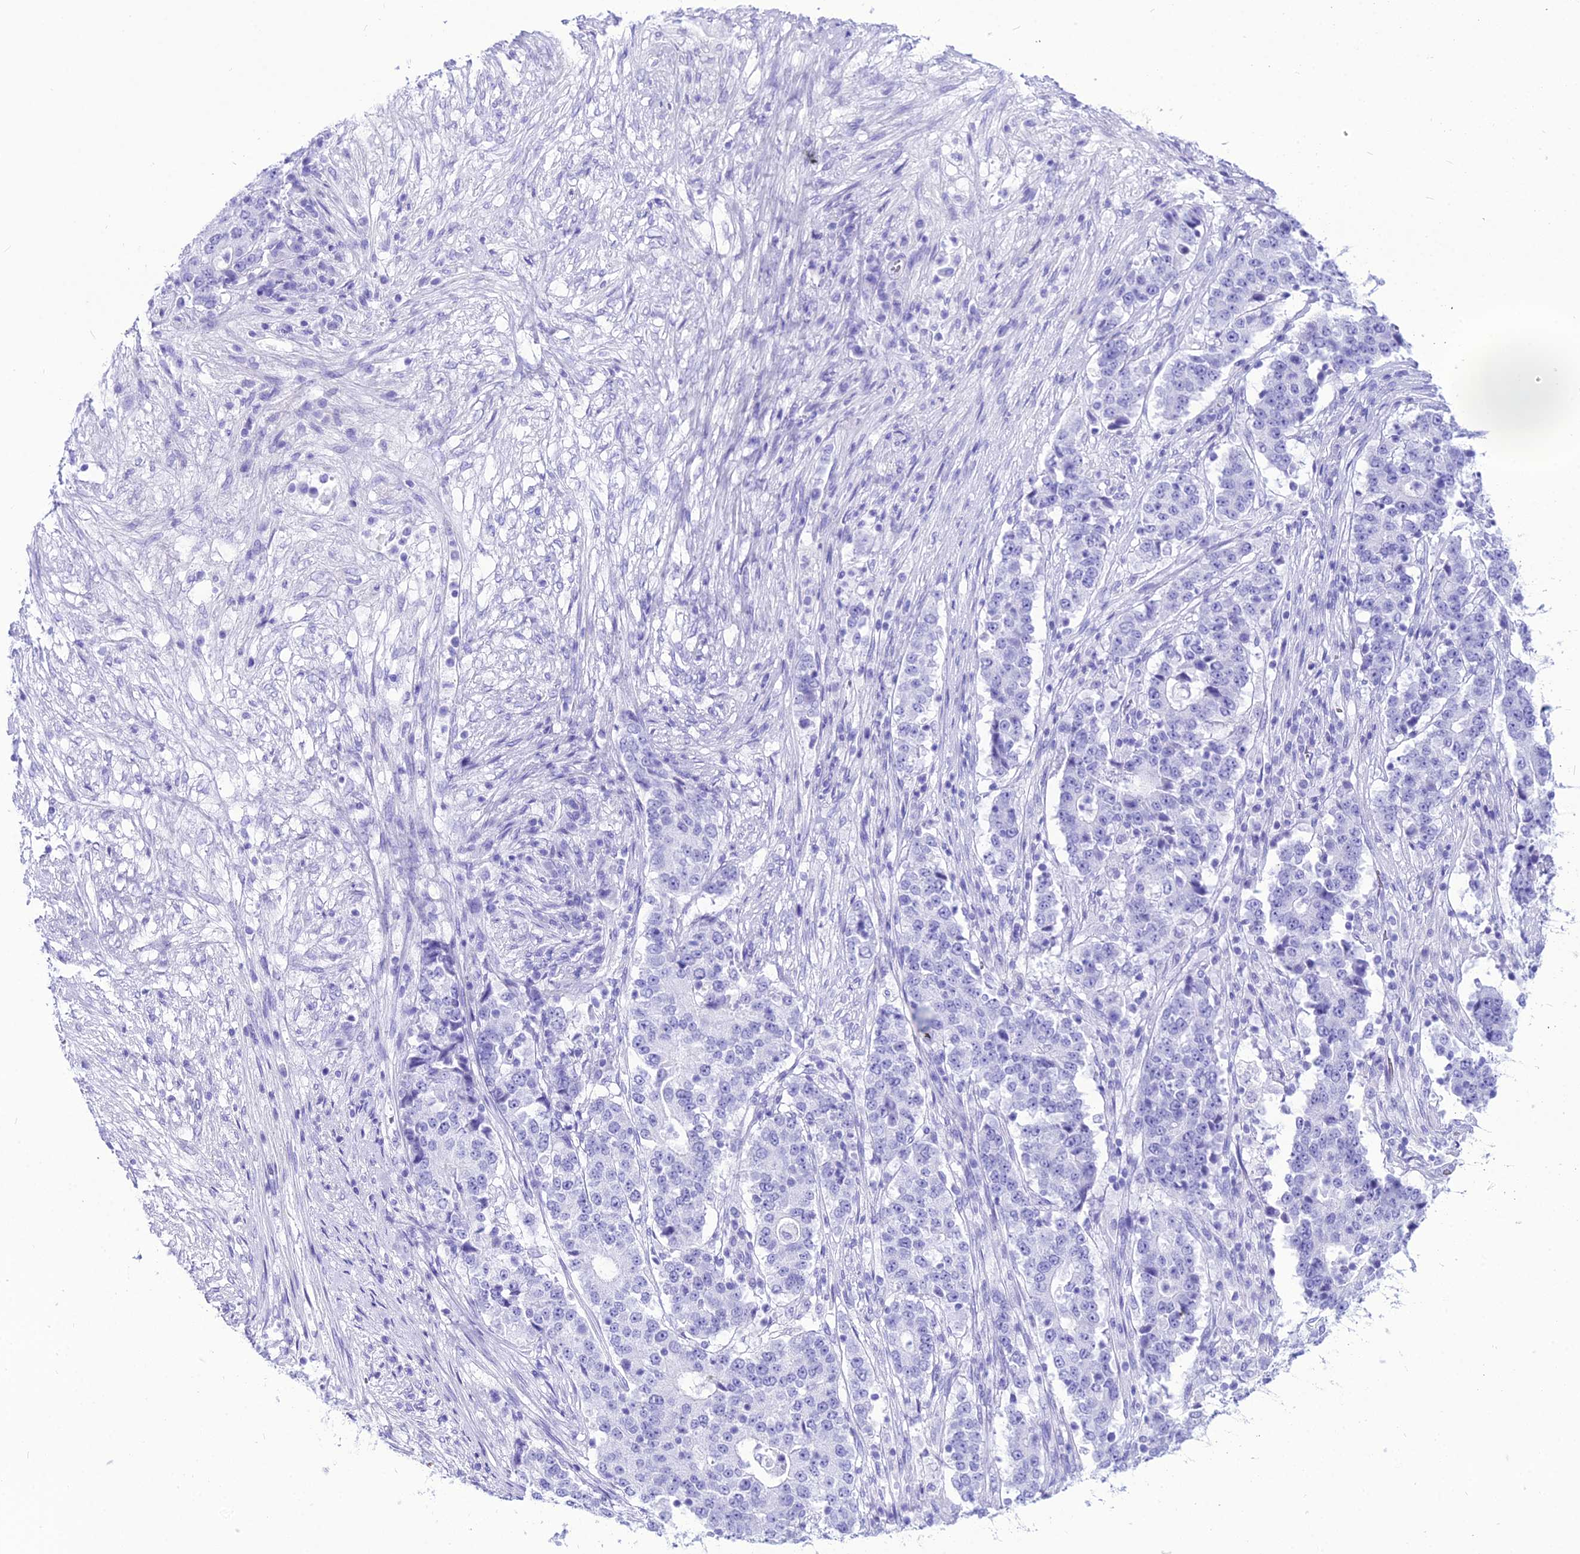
{"staining": {"intensity": "negative", "quantity": "none", "location": "none"}, "tissue": "stomach cancer", "cell_type": "Tumor cells", "image_type": "cancer", "snomed": [{"axis": "morphology", "description": "Adenocarcinoma, NOS"}, {"axis": "topography", "description": "Stomach"}], "caption": "Tumor cells show no significant protein staining in stomach cancer (adenocarcinoma). (DAB immunohistochemistry (IHC) visualized using brightfield microscopy, high magnification).", "gene": "PNMA5", "patient": {"sex": "male", "age": 59}}